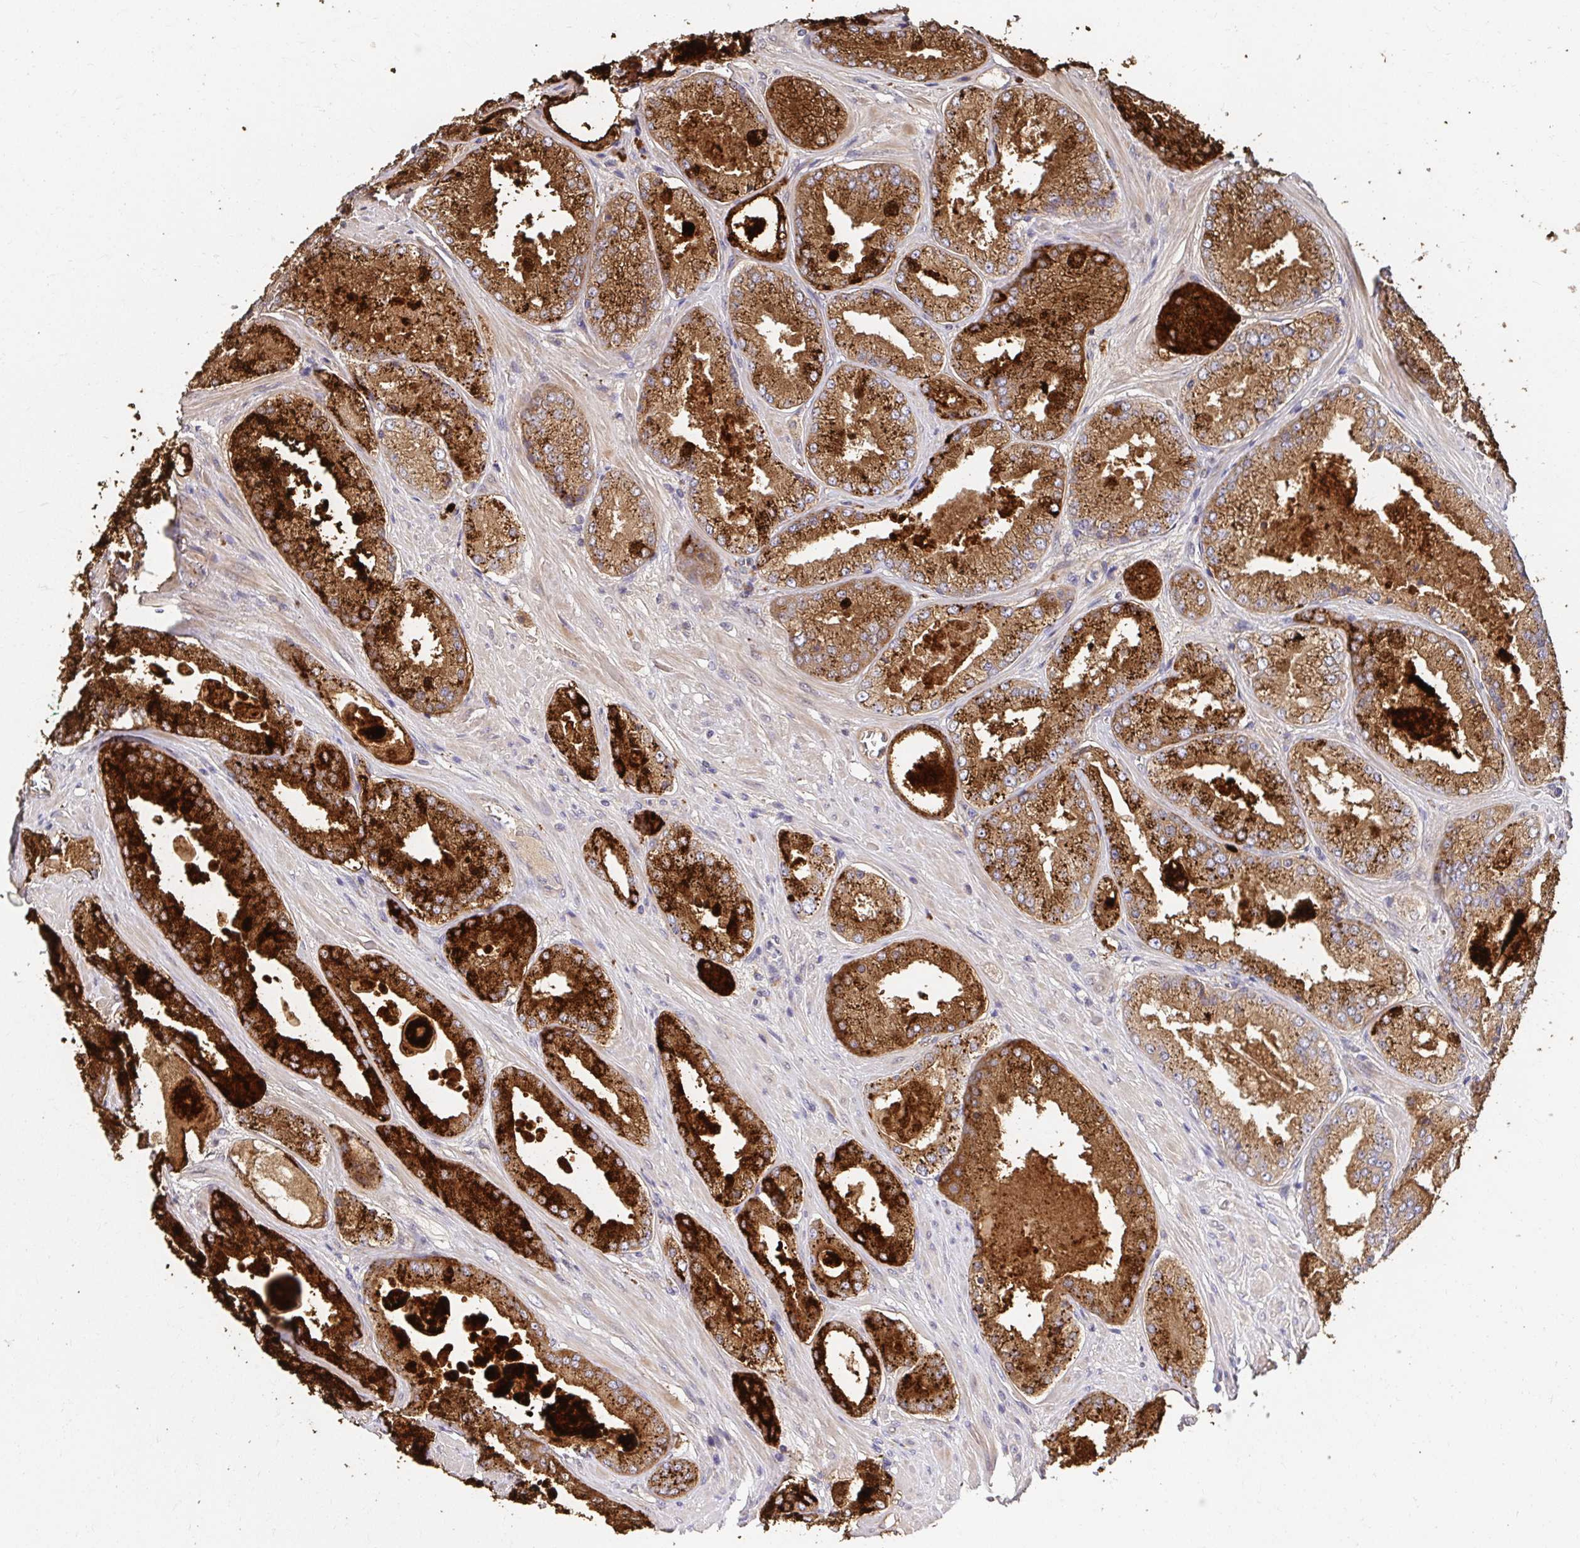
{"staining": {"intensity": "strong", "quantity": ">75%", "location": "cytoplasmic/membranous"}, "tissue": "prostate cancer", "cell_type": "Tumor cells", "image_type": "cancer", "snomed": [{"axis": "morphology", "description": "Adenocarcinoma, Low grade"}, {"axis": "topography", "description": "Prostate"}], "caption": "Immunohistochemistry of human prostate low-grade adenocarcinoma exhibits high levels of strong cytoplasmic/membranous staining in approximately >75% of tumor cells. The staining was performed using DAB to visualize the protein expression in brown, while the nuclei were stained in blue with hematoxylin (Magnification: 20x).", "gene": "APBB1", "patient": {"sex": "male", "age": 68}}